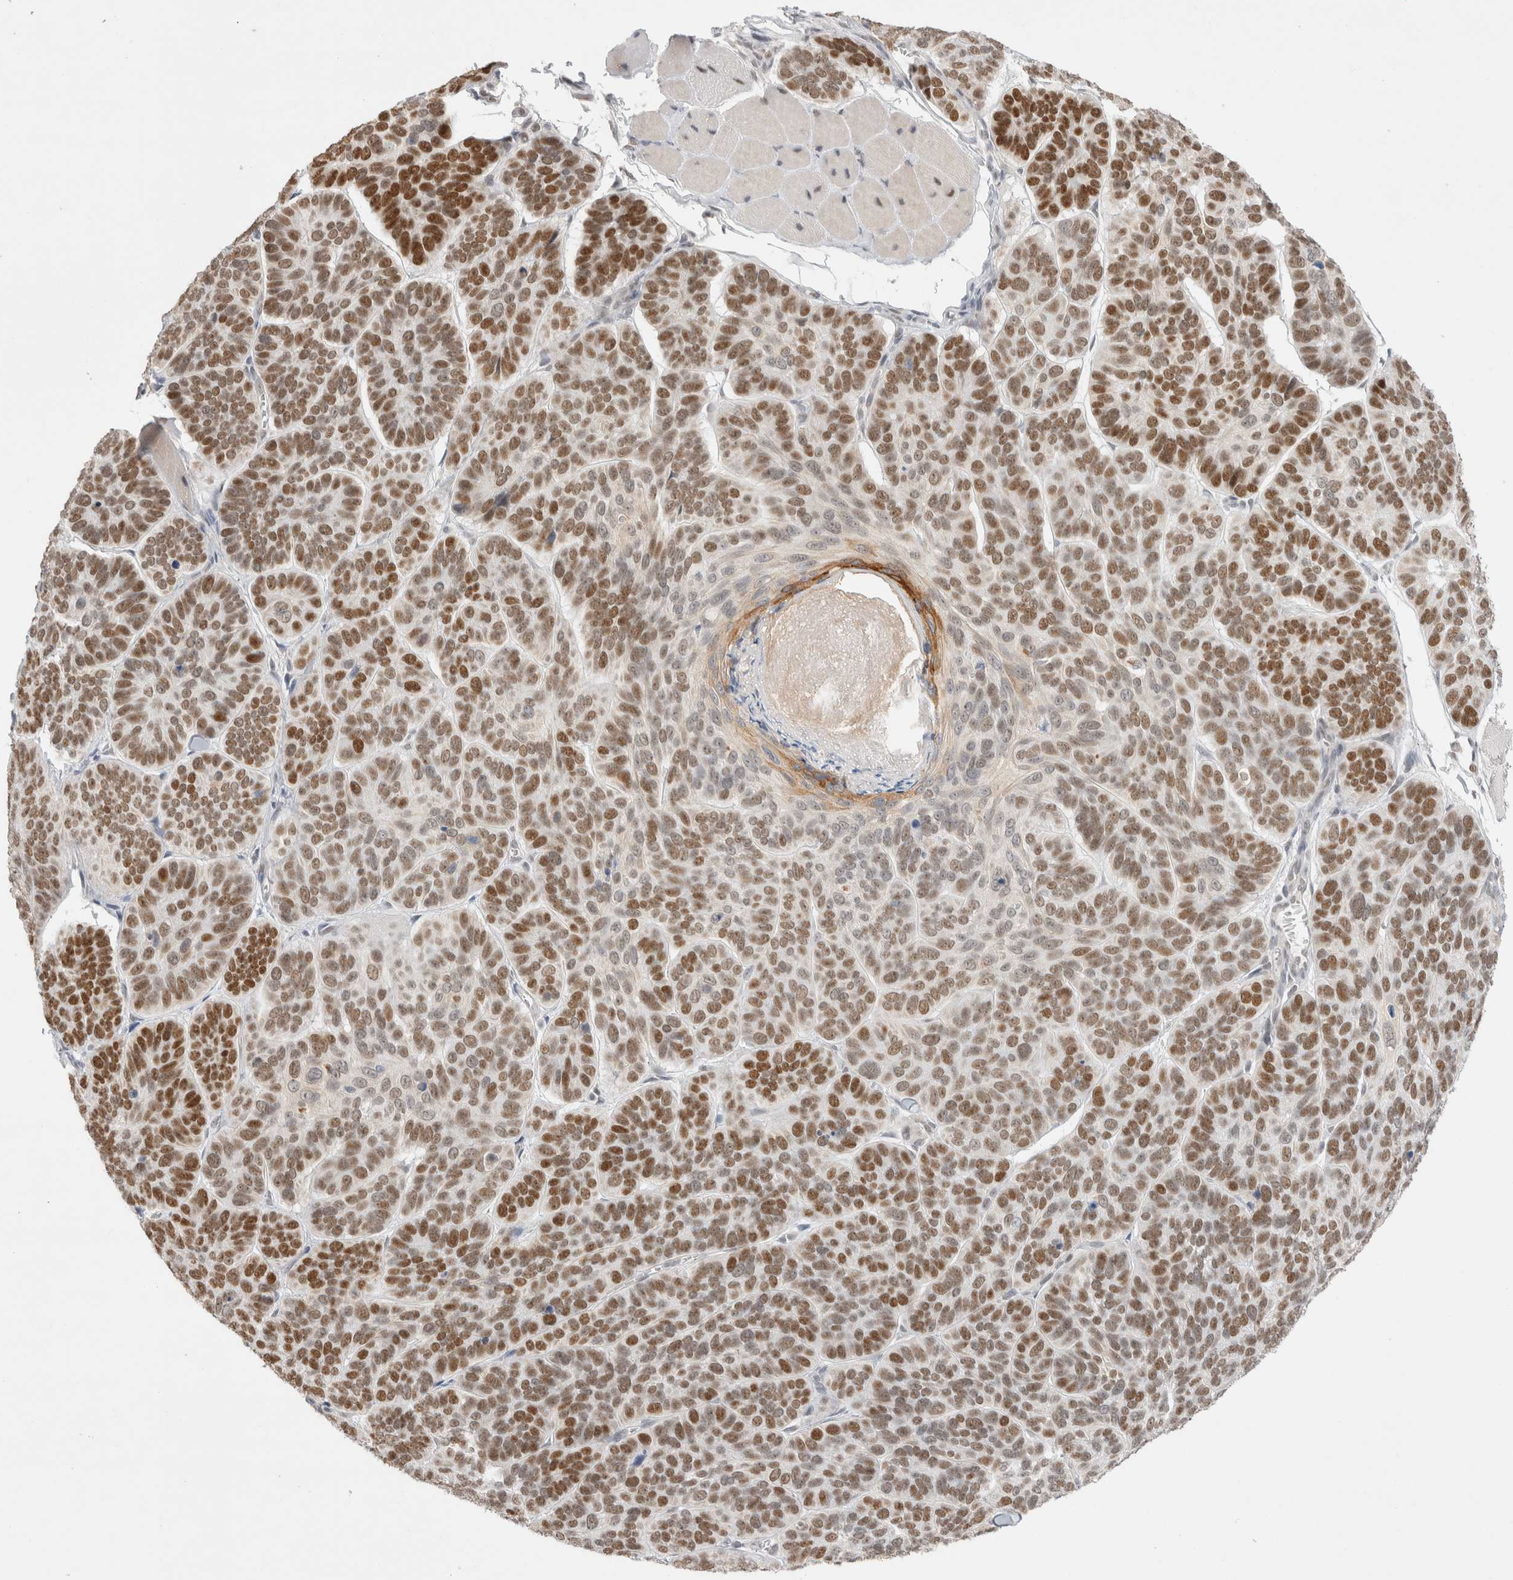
{"staining": {"intensity": "moderate", "quantity": ">75%", "location": "nuclear"}, "tissue": "skin cancer", "cell_type": "Tumor cells", "image_type": "cancer", "snomed": [{"axis": "morphology", "description": "Basal cell carcinoma"}, {"axis": "topography", "description": "Skin"}], "caption": "DAB (3,3'-diaminobenzidine) immunohistochemical staining of human skin cancer (basal cell carcinoma) displays moderate nuclear protein expression in approximately >75% of tumor cells.", "gene": "RECQL4", "patient": {"sex": "male", "age": 62}}